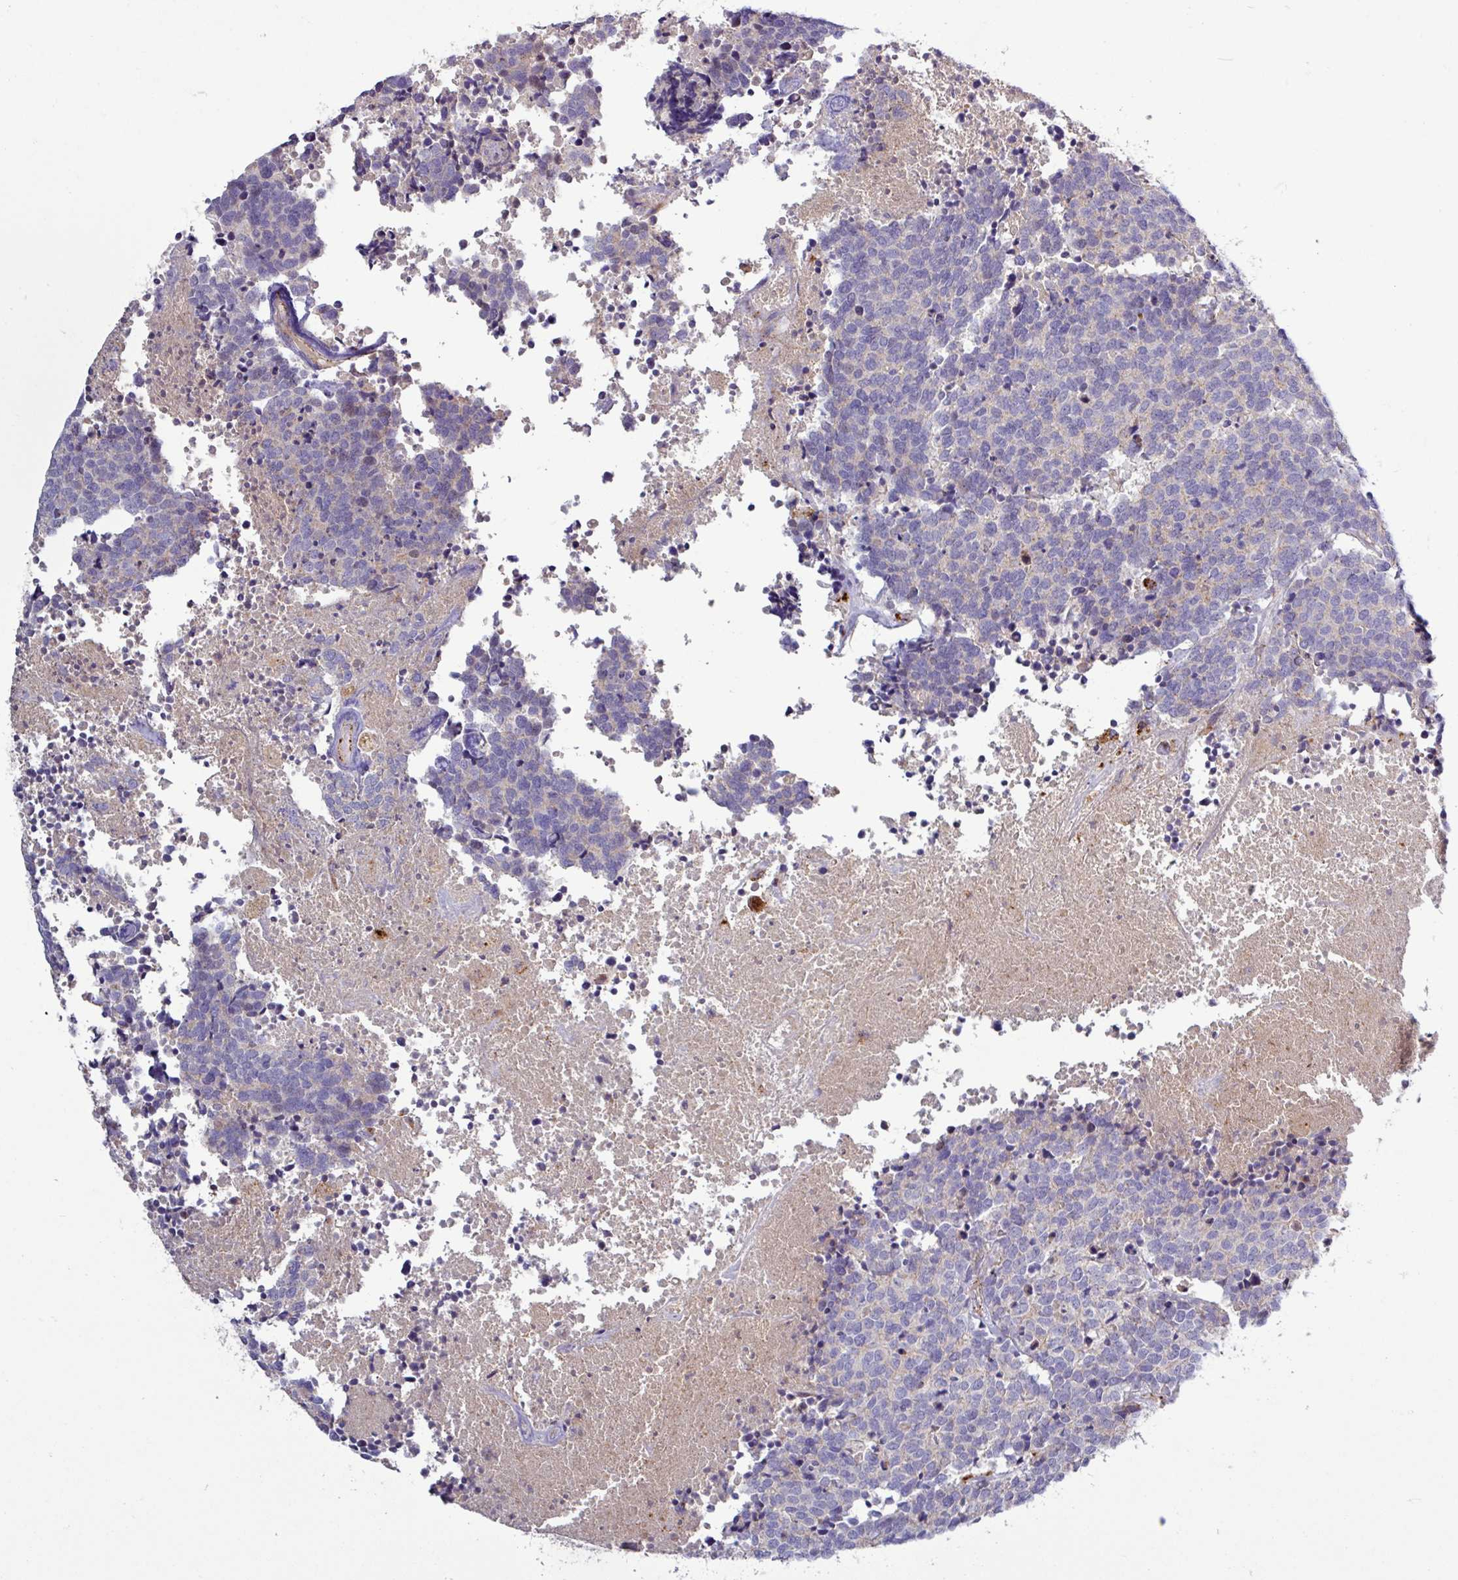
{"staining": {"intensity": "negative", "quantity": "none", "location": "none"}, "tissue": "carcinoid", "cell_type": "Tumor cells", "image_type": "cancer", "snomed": [{"axis": "morphology", "description": "Carcinoid, malignant, NOS"}, {"axis": "topography", "description": "Skin"}], "caption": "The histopathology image exhibits no staining of tumor cells in carcinoid.", "gene": "AMIGO2", "patient": {"sex": "female", "age": 79}}